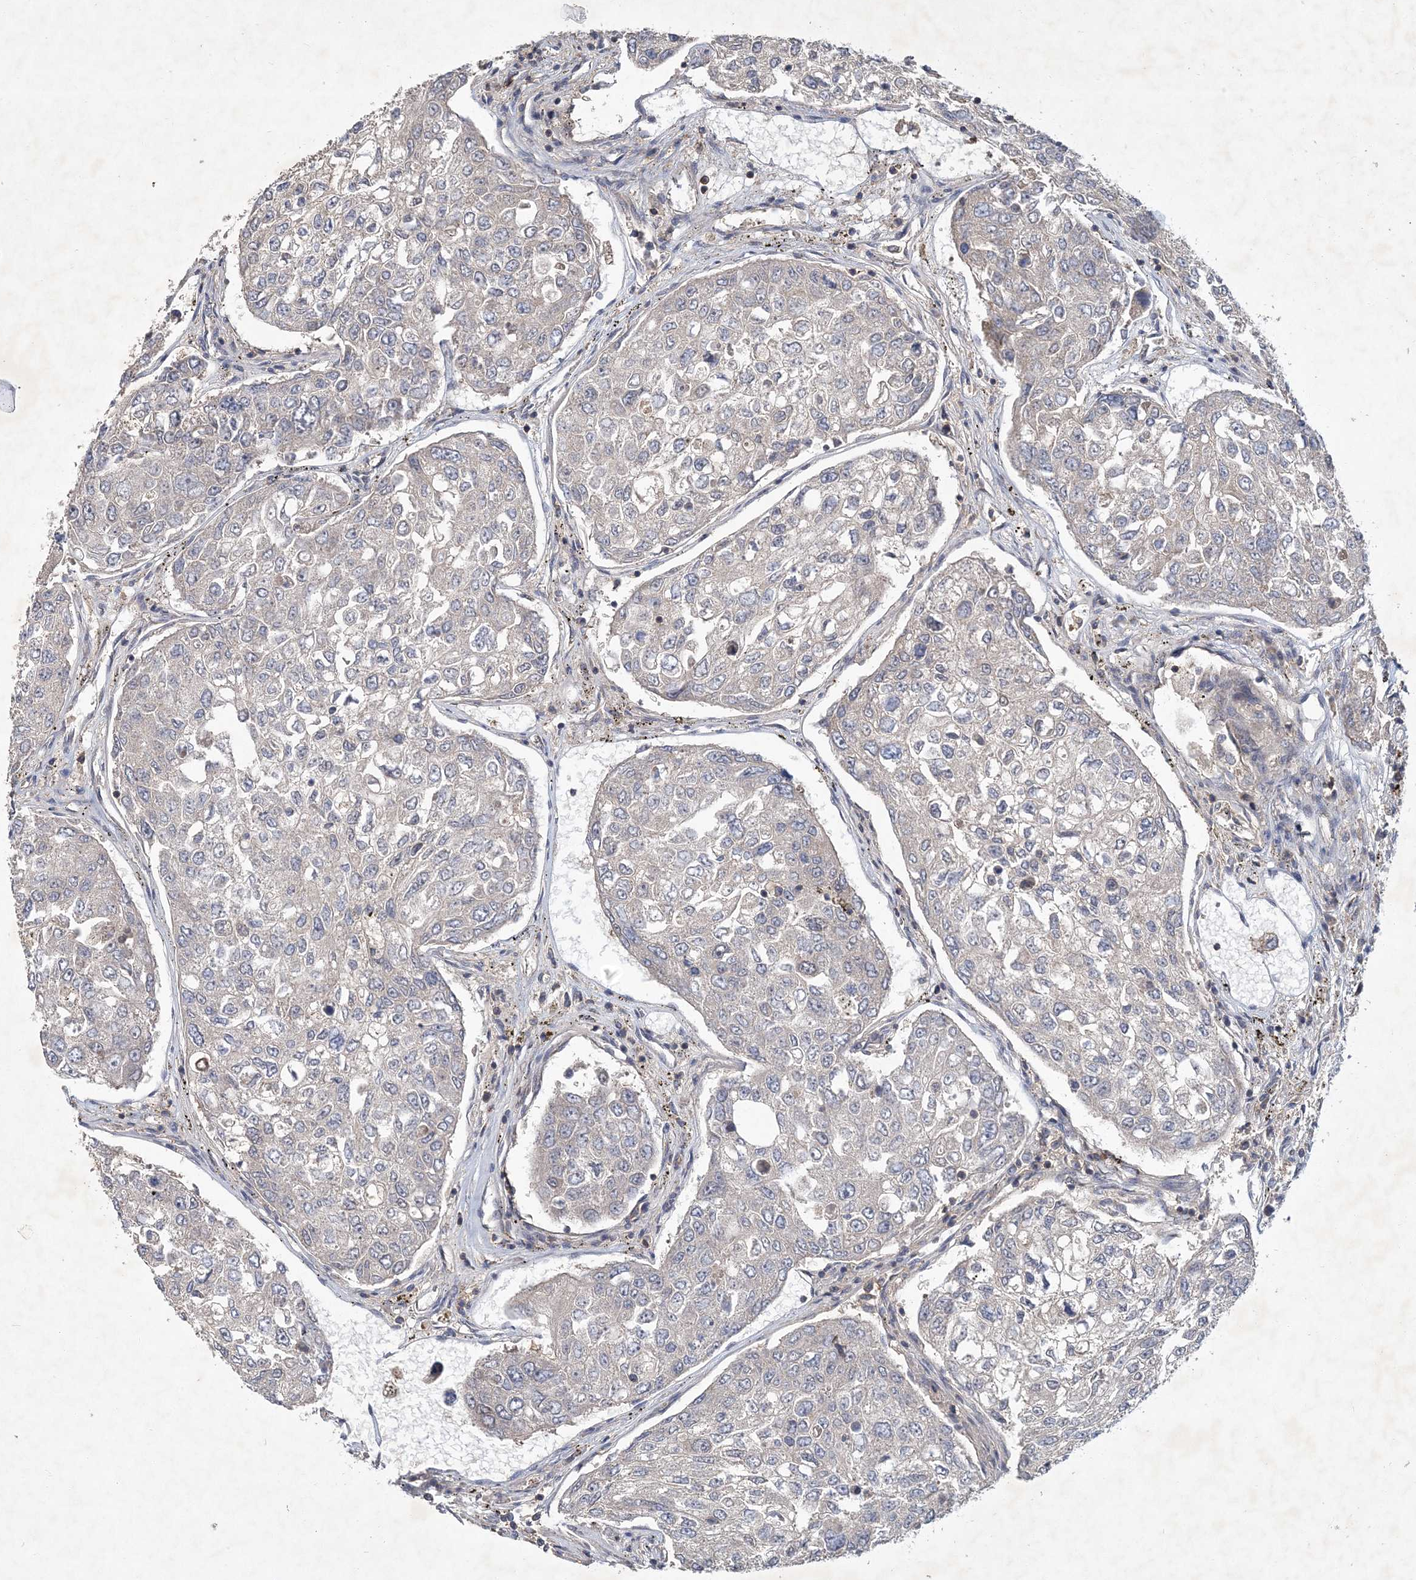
{"staining": {"intensity": "negative", "quantity": "none", "location": "none"}, "tissue": "urothelial cancer", "cell_type": "Tumor cells", "image_type": "cancer", "snomed": [{"axis": "morphology", "description": "Urothelial carcinoma, High grade"}, {"axis": "topography", "description": "Lymph node"}, {"axis": "topography", "description": "Urinary bladder"}], "caption": "Tumor cells show no significant expression in urothelial cancer.", "gene": "RNF25", "patient": {"sex": "male", "age": 51}}